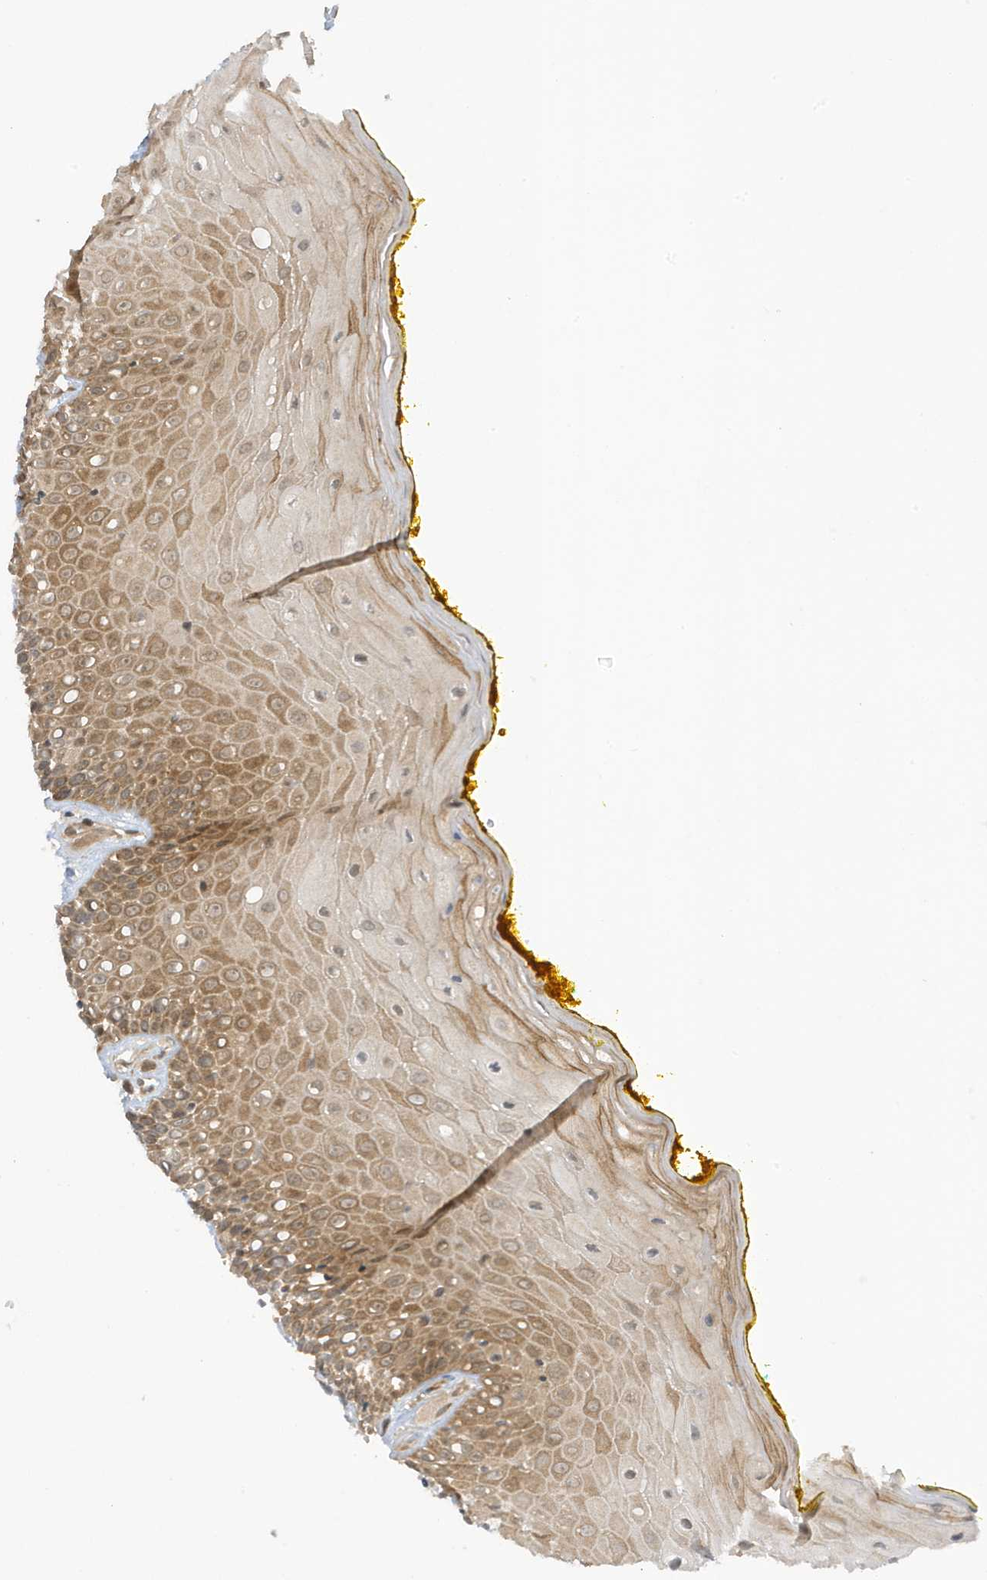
{"staining": {"intensity": "moderate", "quantity": ">75%", "location": "cytoplasmic/membranous"}, "tissue": "oral mucosa", "cell_type": "Squamous epithelial cells", "image_type": "normal", "snomed": [{"axis": "morphology", "description": "Normal tissue, NOS"}, {"axis": "morphology", "description": "Squamous cell carcinoma, NOS"}, {"axis": "topography", "description": "Oral tissue"}, {"axis": "topography", "description": "Head-Neck"}], "caption": "A medium amount of moderate cytoplasmic/membranous staining is appreciated in approximately >75% of squamous epithelial cells in normal oral mucosa.", "gene": "DHX36", "patient": {"sex": "female", "age": 70}}